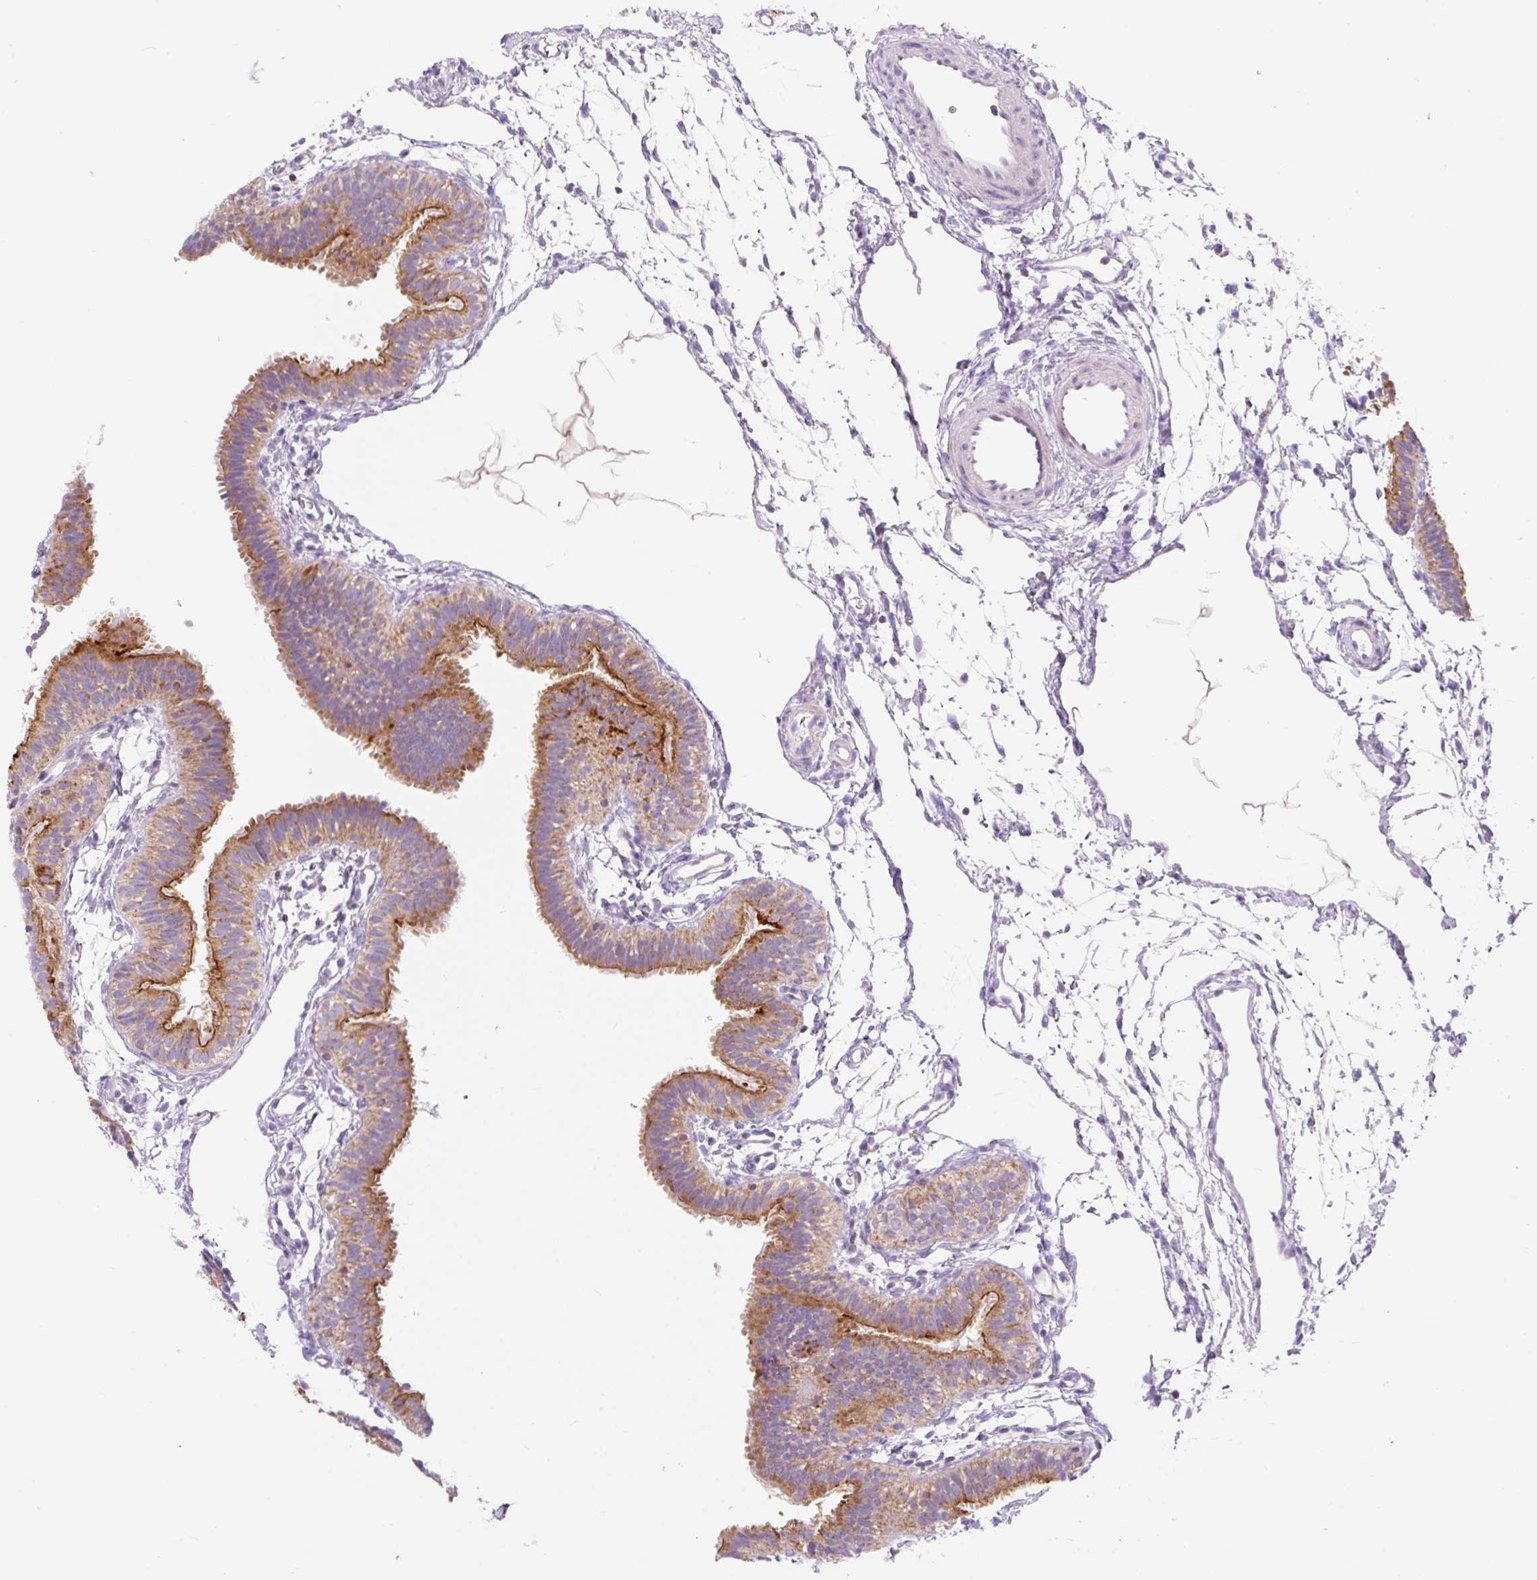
{"staining": {"intensity": "moderate", "quantity": ">75%", "location": "cytoplasmic/membranous"}, "tissue": "fallopian tube", "cell_type": "Glandular cells", "image_type": "normal", "snomed": [{"axis": "morphology", "description": "Normal tissue, NOS"}, {"axis": "topography", "description": "Fallopian tube"}], "caption": "IHC micrograph of unremarkable fallopian tube stained for a protein (brown), which shows medium levels of moderate cytoplasmic/membranous expression in approximately >75% of glandular cells.", "gene": "FOCAD", "patient": {"sex": "female", "age": 35}}